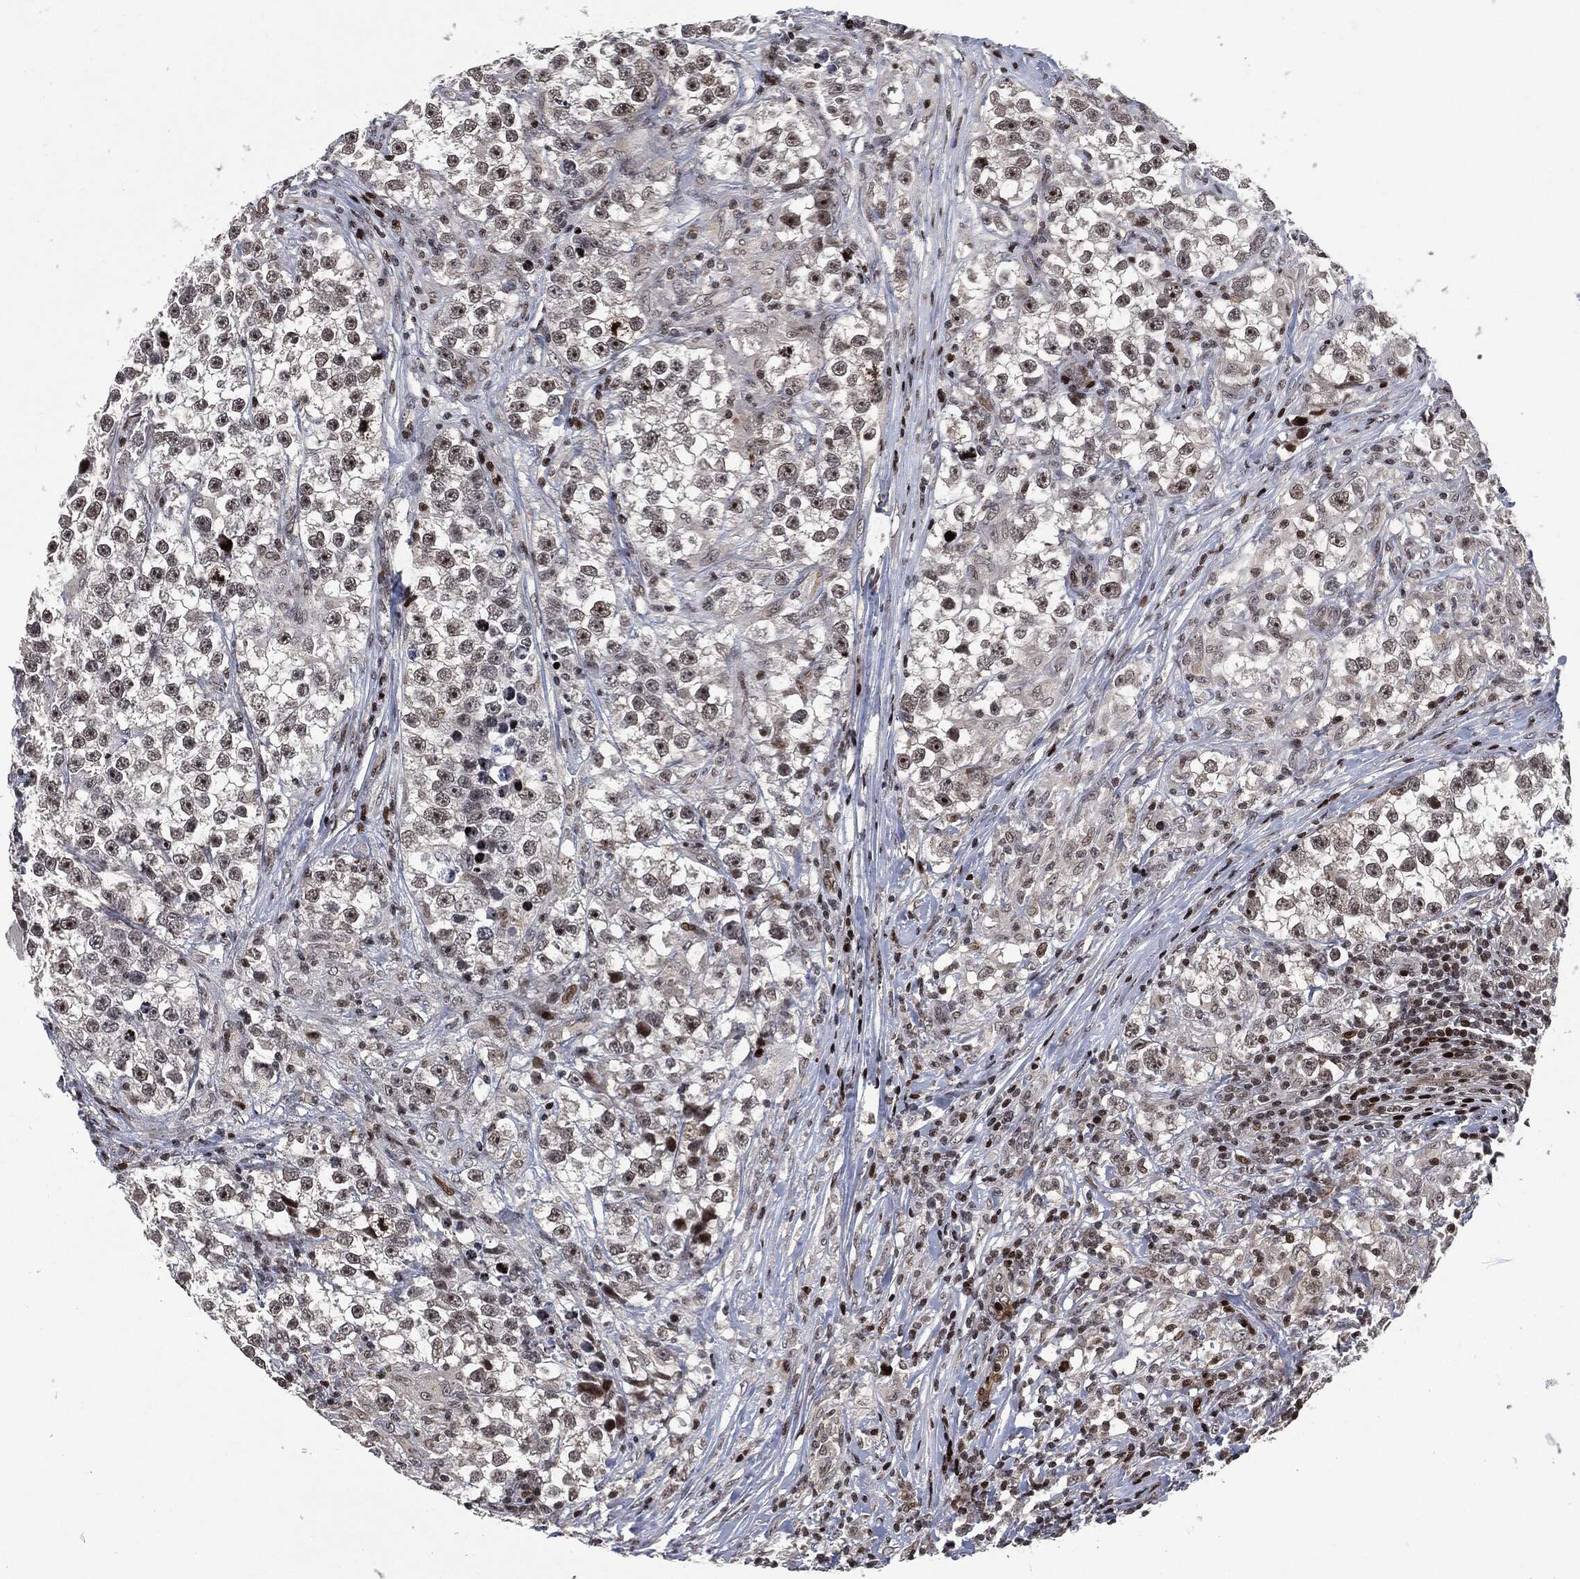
{"staining": {"intensity": "moderate", "quantity": "<25%", "location": "nuclear"}, "tissue": "testis cancer", "cell_type": "Tumor cells", "image_type": "cancer", "snomed": [{"axis": "morphology", "description": "Seminoma, NOS"}, {"axis": "topography", "description": "Testis"}], "caption": "A micrograph of testis seminoma stained for a protein displays moderate nuclear brown staining in tumor cells.", "gene": "EGFR", "patient": {"sex": "male", "age": 46}}